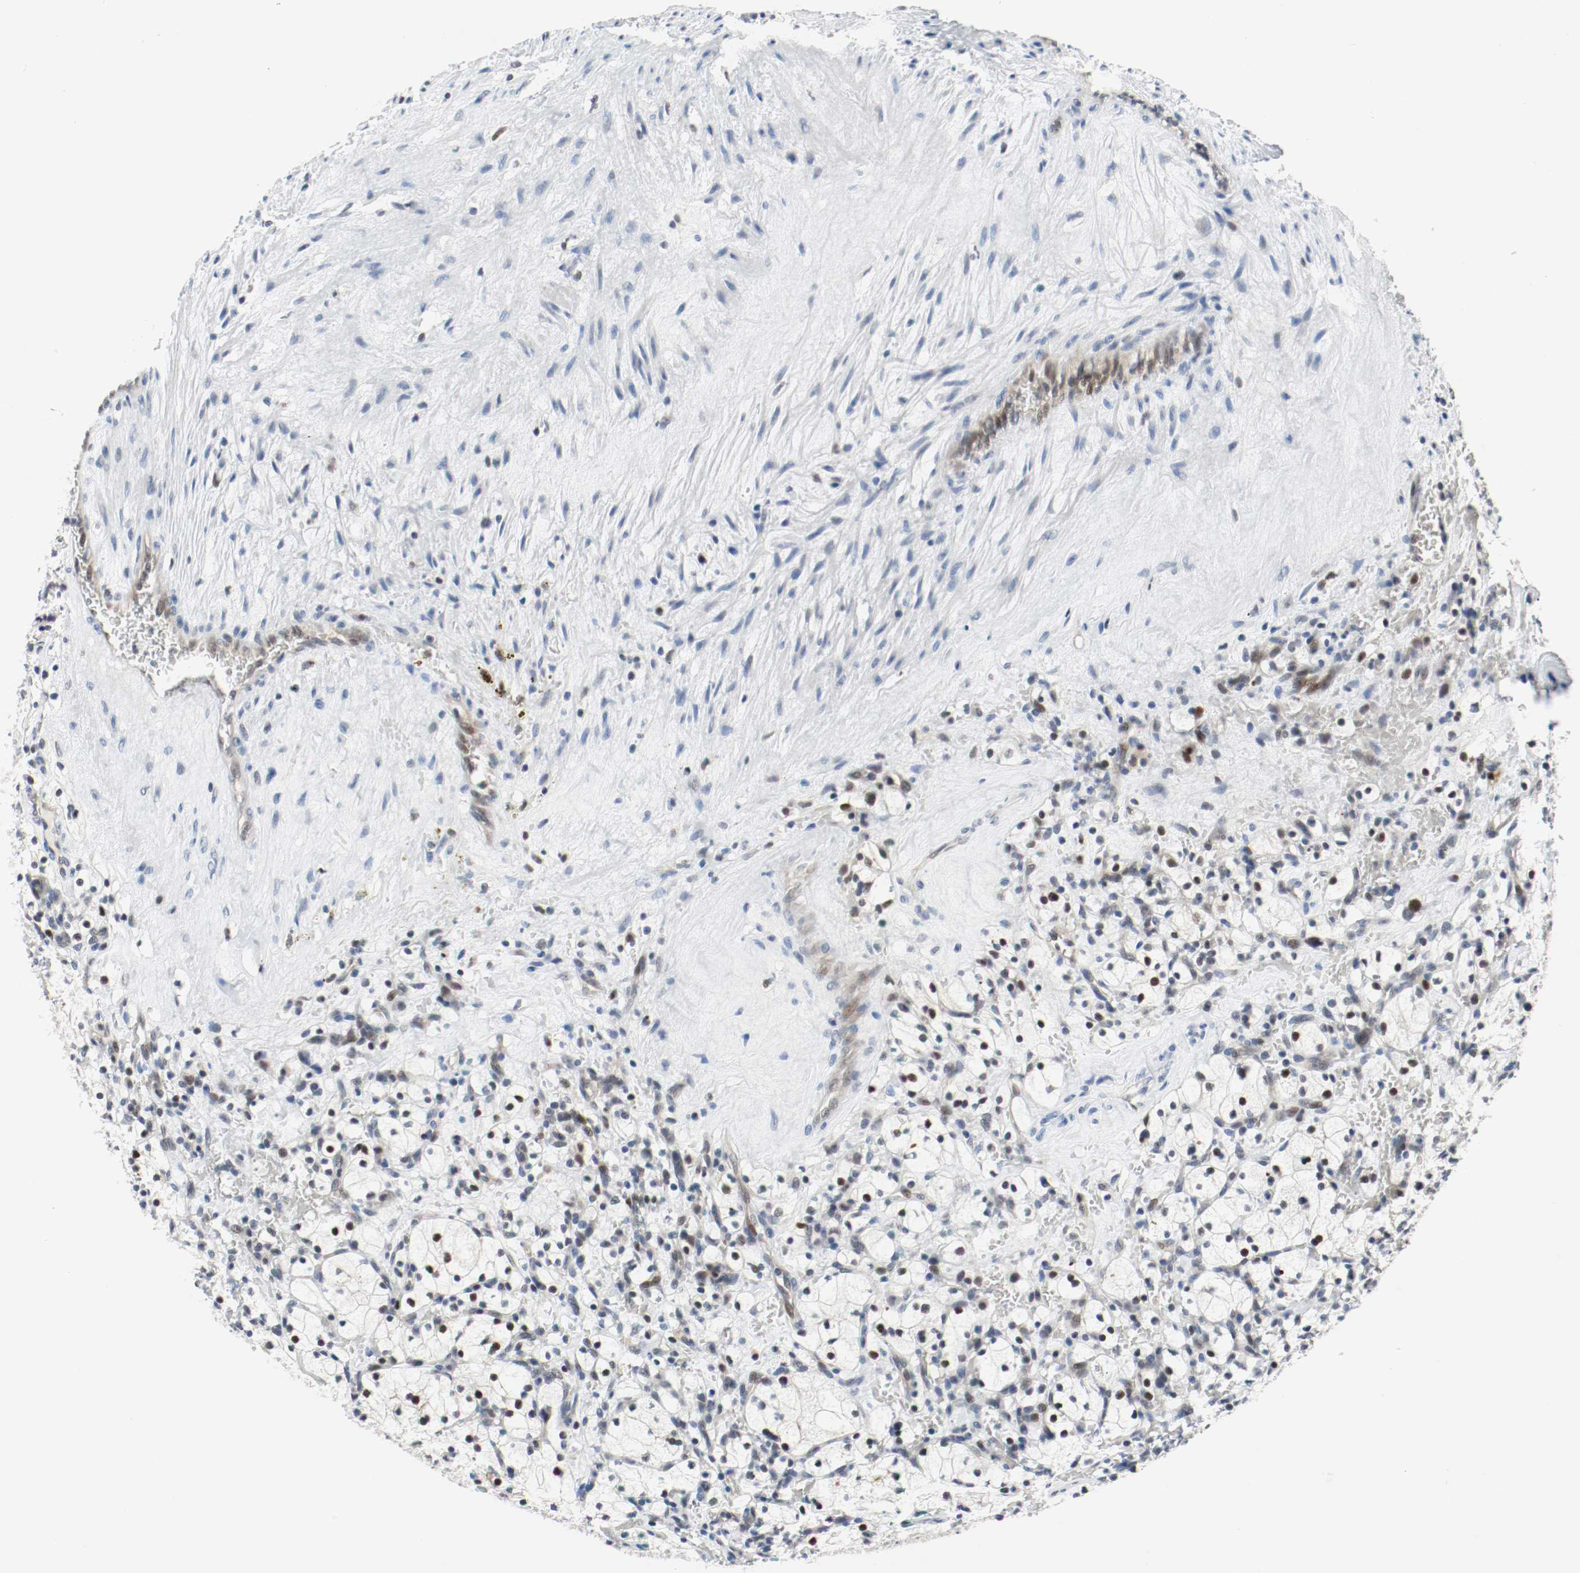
{"staining": {"intensity": "weak", "quantity": "<25%", "location": "nuclear"}, "tissue": "renal cancer", "cell_type": "Tumor cells", "image_type": "cancer", "snomed": [{"axis": "morphology", "description": "Adenocarcinoma, NOS"}, {"axis": "topography", "description": "Kidney"}], "caption": "Tumor cells show no significant expression in renal adenocarcinoma.", "gene": "ASH1L", "patient": {"sex": "female", "age": 83}}